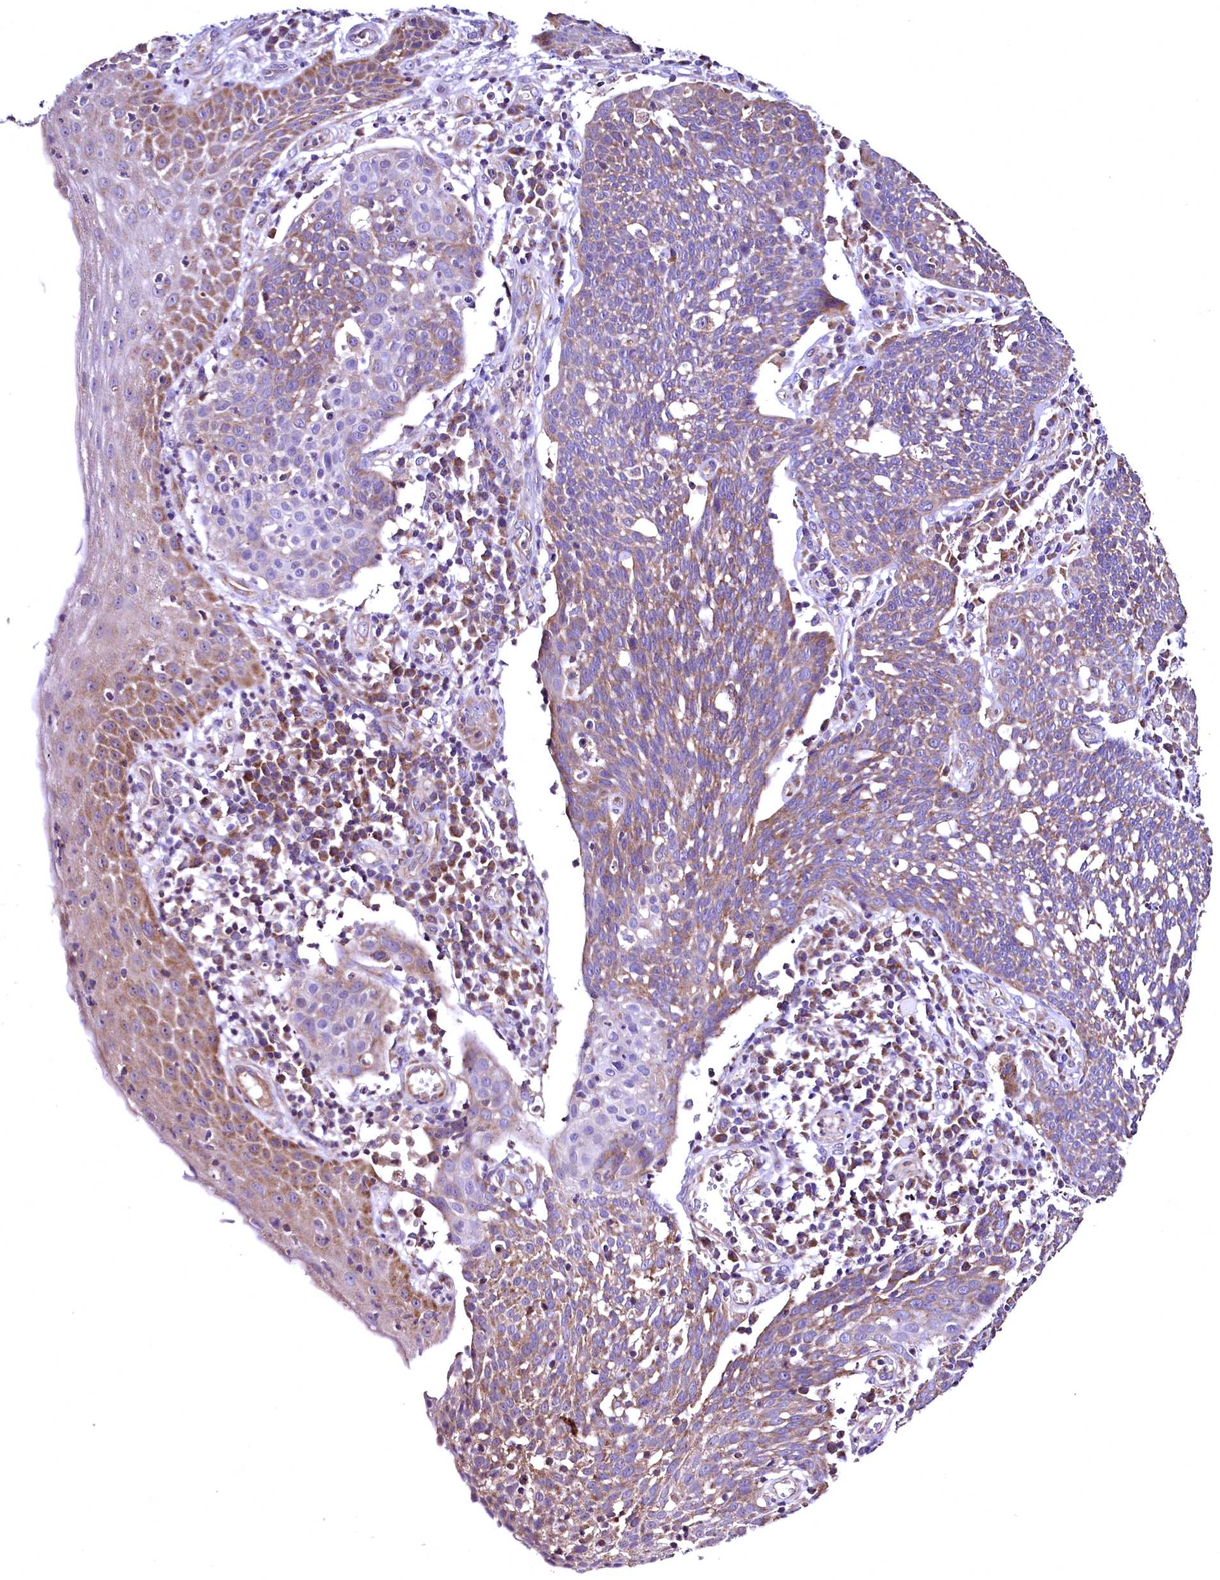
{"staining": {"intensity": "weak", "quantity": ">75%", "location": "cytoplasmic/membranous"}, "tissue": "cervical cancer", "cell_type": "Tumor cells", "image_type": "cancer", "snomed": [{"axis": "morphology", "description": "Squamous cell carcinoma, NOS"}, {"axis": "topography", "description": "Cervix"}], "caption": "Cervical cancer (squamous cell carcinoma) stained for a protein demonstrates weak cytoplasmic/membranous positivity in tumor cells. (DAB IHC with brightfield microscopy, high magnification).", "gene": "MRPL57", "patient": {"sex": "female", "age": 34}}